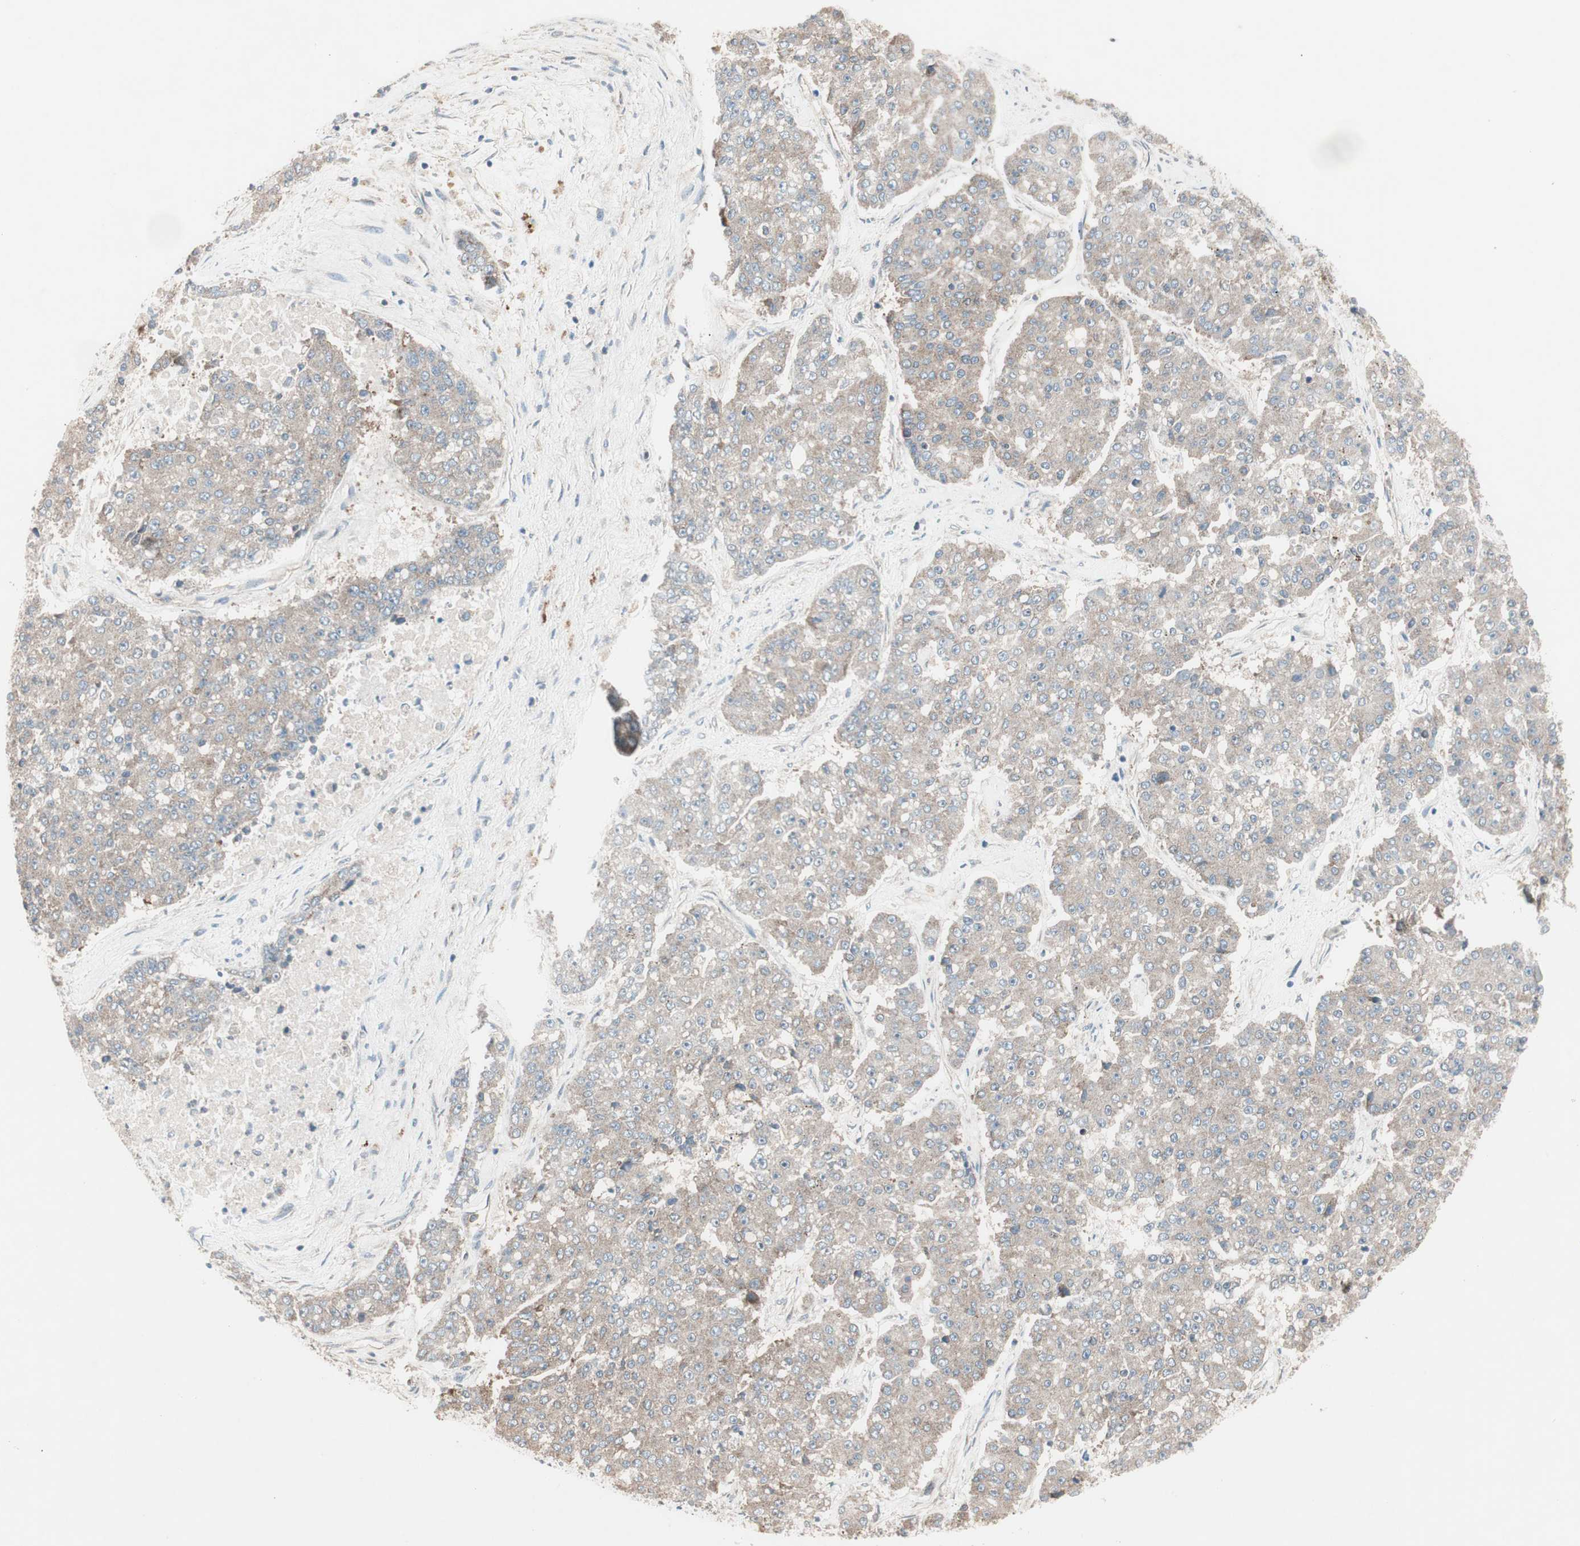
{"staining": {"intensity": "moderate", "quantity": ">75%", "location": "cytoplasmic/membranous"}, "tissue": "pancreatic cancer", "cell_type": "Tumor cells", "image_type": "cancer", "snomed": [{"axis": "morphology", "description": "Adenocarcinoma, NOS"}, {"axis": "topography", "description": "Pancreas"}], "caption": "This micrograph demonstrates pancreatic cancer stained with IHC to label a protein in brown. The cytoplasmic/membranous of tumor cells show moderate positivity for the protein. Nuclei are counter-stained blue.", "gene": "CCL14", "patient": {"sex": "male", "age": 50}}